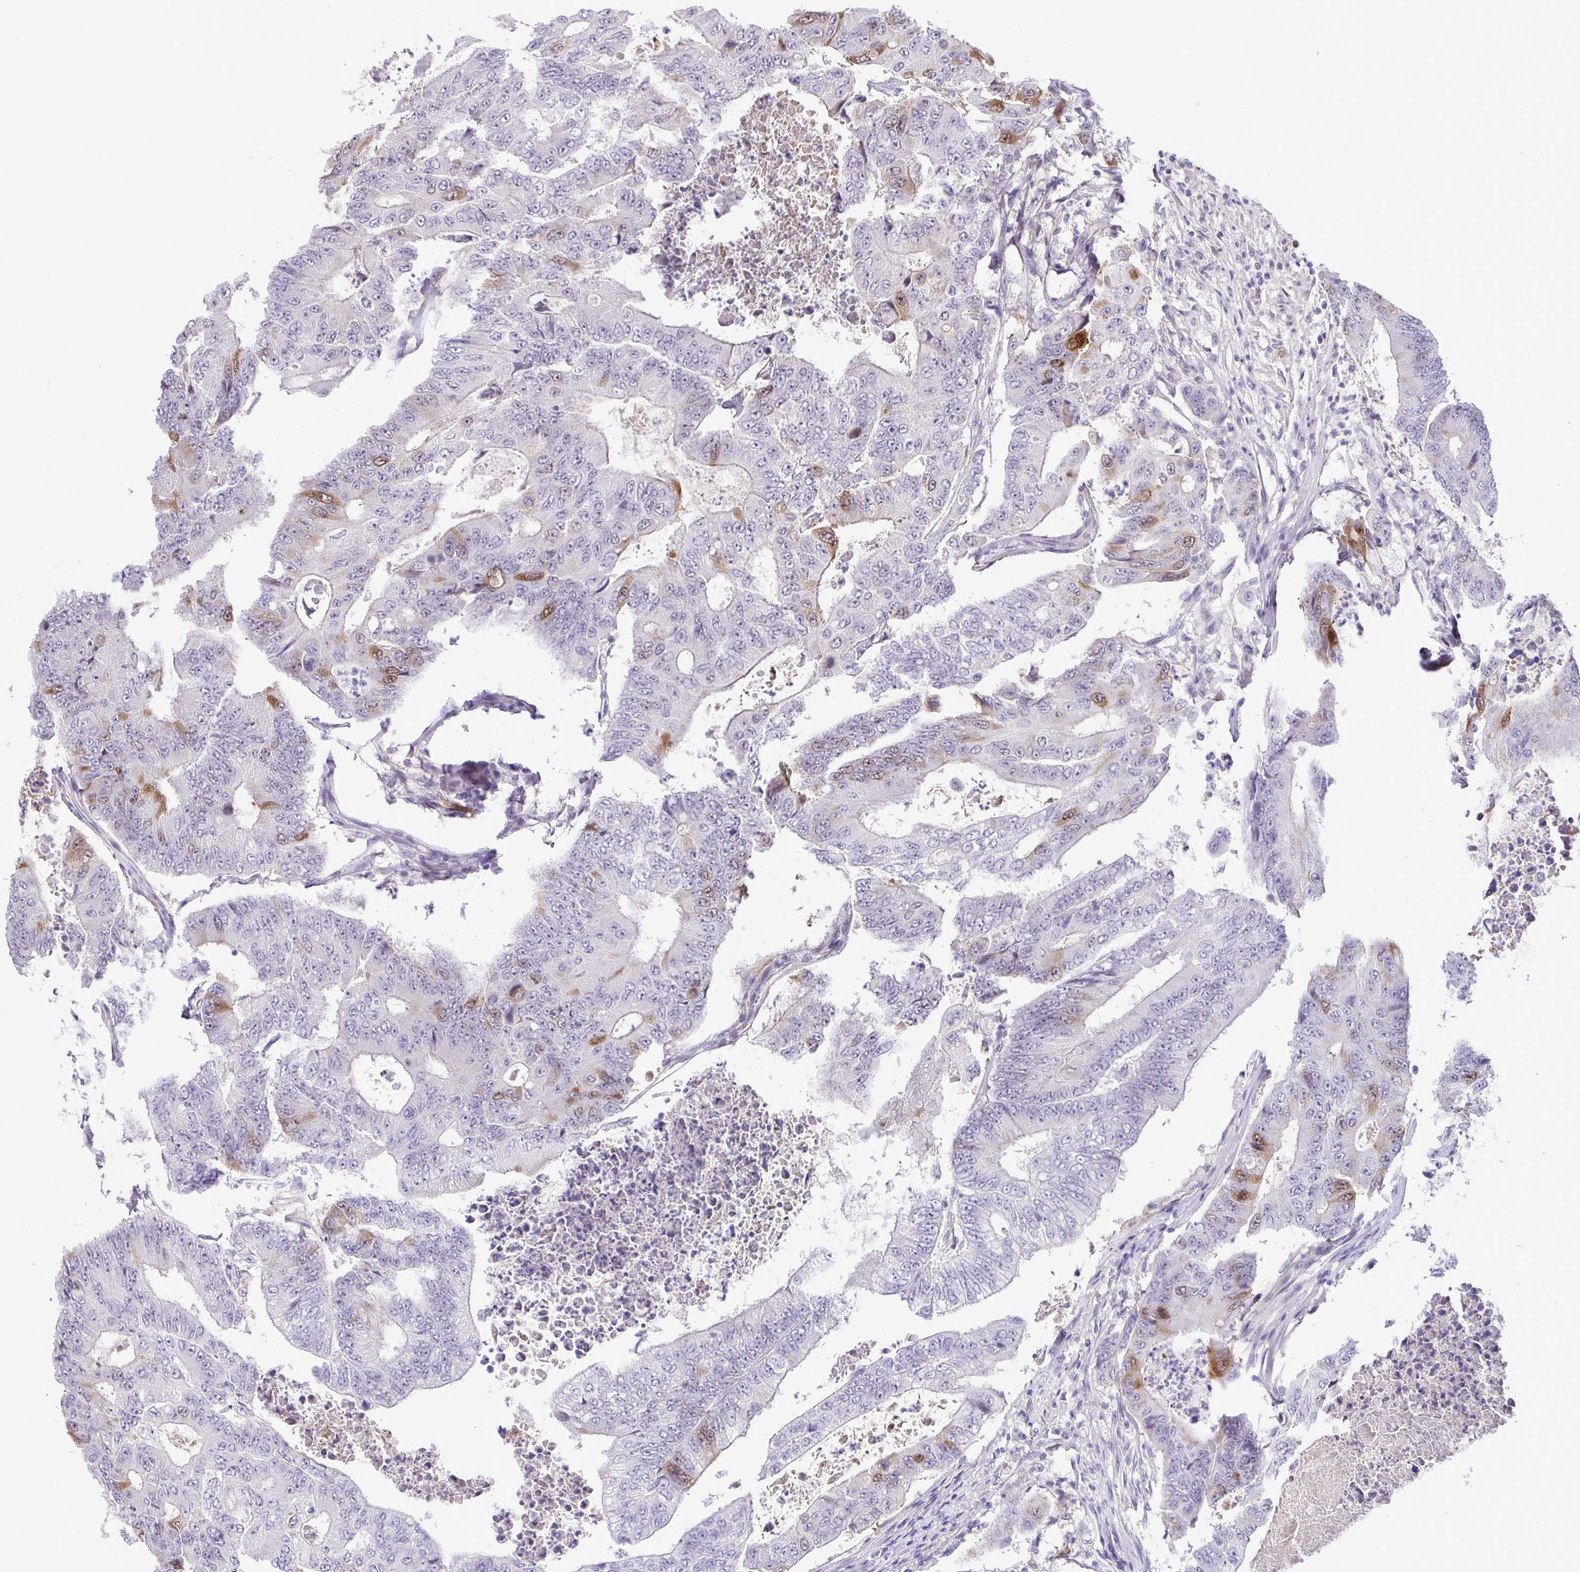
{"staining": {"intensity": "moderate", "quantity": "<25%", "location": "cytoplasmic/membranous,nuclear"}, "tissue": "colorectal cancer", "cell_type": "Tumor cells", "image_type": "cancer", "snomed": [{"axis": "morphology", "description": "Adenocarcinoma, NOS"}, {"axis": "topography", "description": "Colon"}], "caption": "The photomicrograph displays staining of colorectal adenocarcinoma, revealing moderate cytoplasmic/membranous and nuclear protein staining (brown color) within tumor cells.", "gene": "CDC20", "patient": {"sex": "female", "age": 48}}